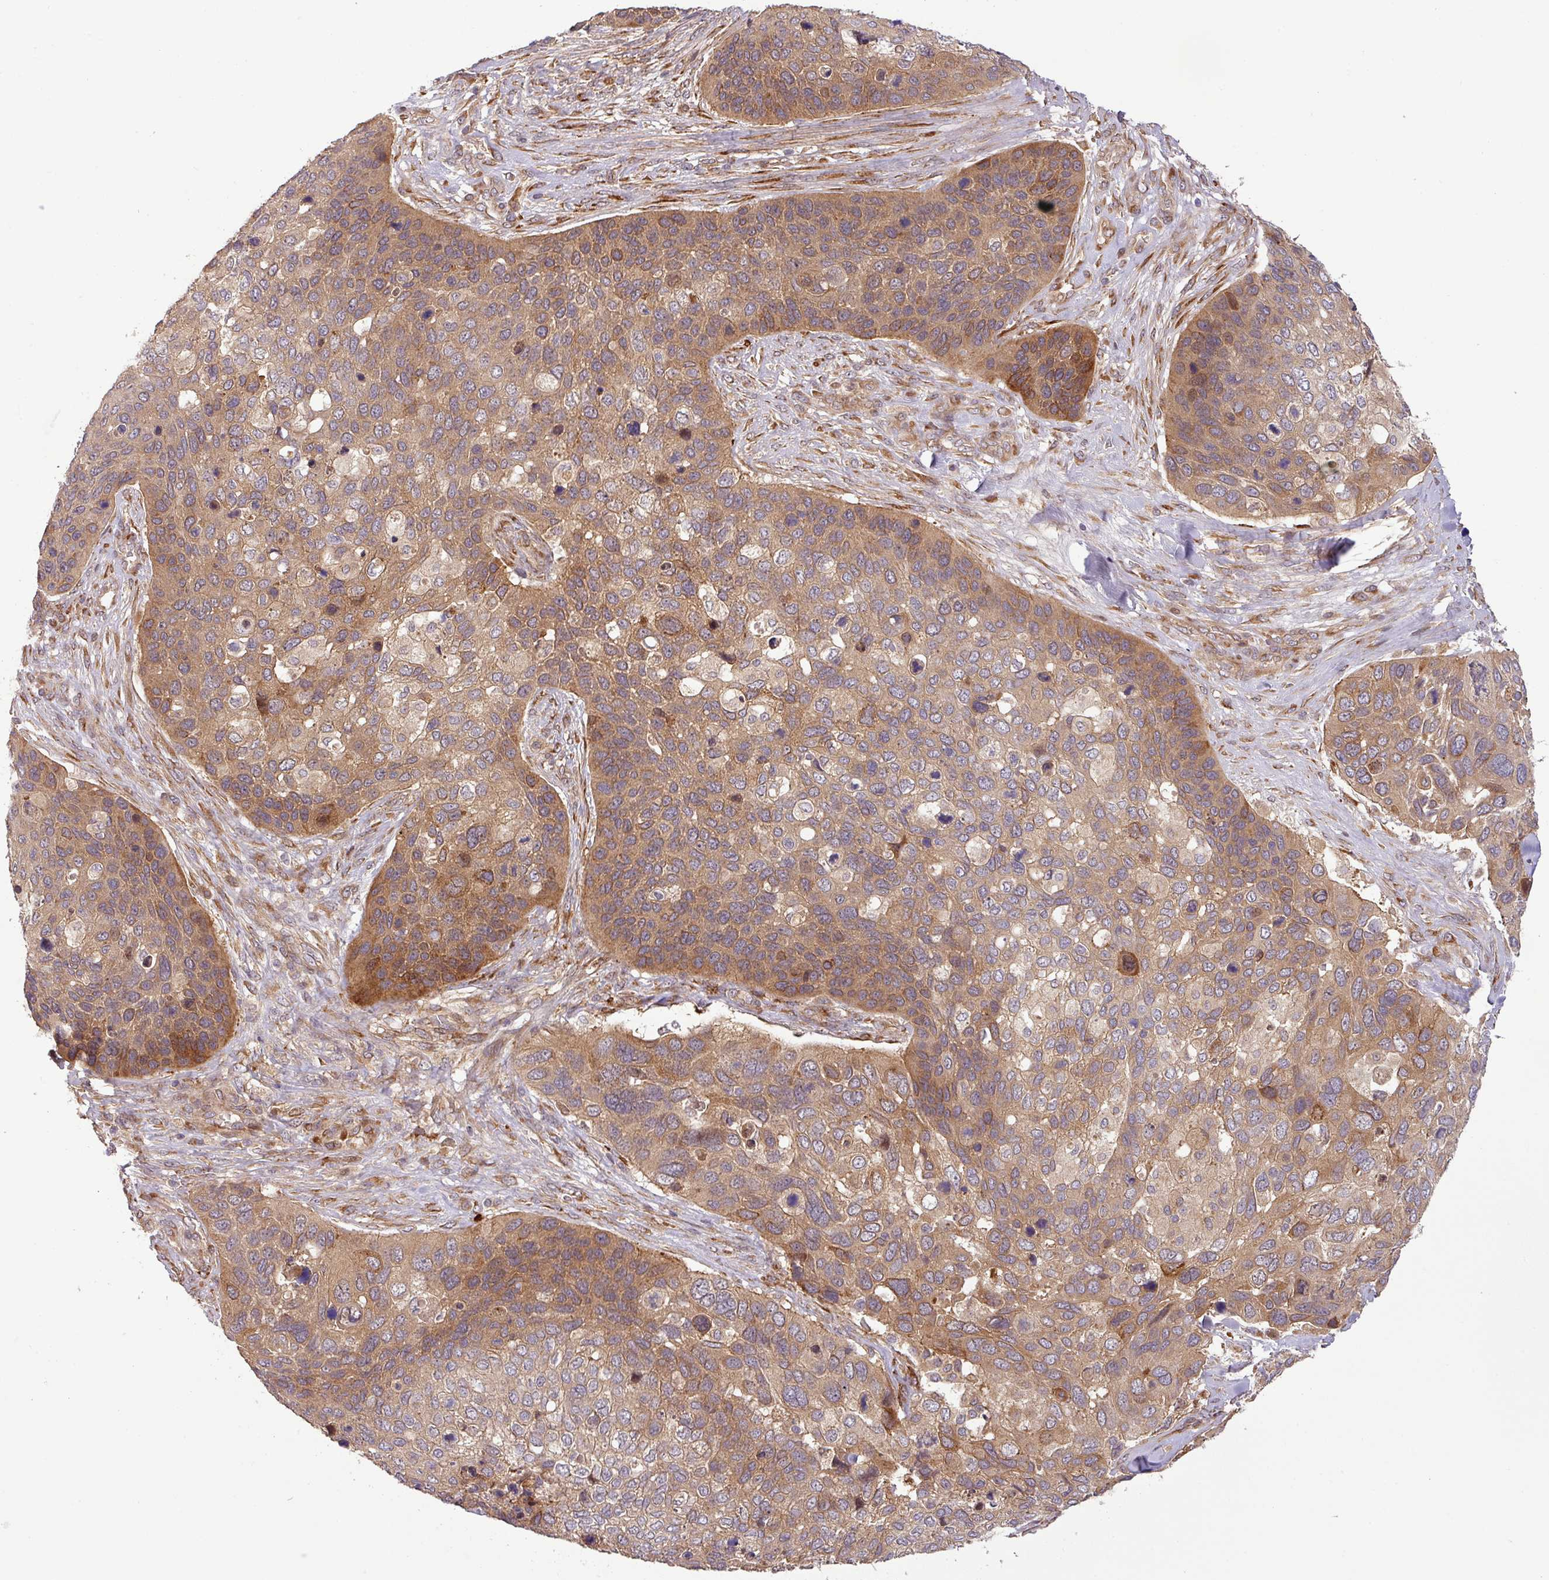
{"staining": {"intensity": "moderate", "quantity": ">75%", "location": "cytoplasmic/membranous"}, "tissue": "skin cancer", "cell_type": "Tumor cells", "image_type": "cancer", "snomed": [{"axis": "morphology", "description": "Basal cell carcinoma"}, {"axis": "topography", "description": "Skin"}], "caption": "High-magnification brightfield microscopy of skin cancer (basal cell carcinoma) stained with DAB (brown) and counterstained with hematoxylin (blue). tumor cells exhibit moderate cytoplasmic/membranous positivity is identified in about>75% of cells.", "gene": "ART1", "patient": {"sex": "female", "age": 74}}